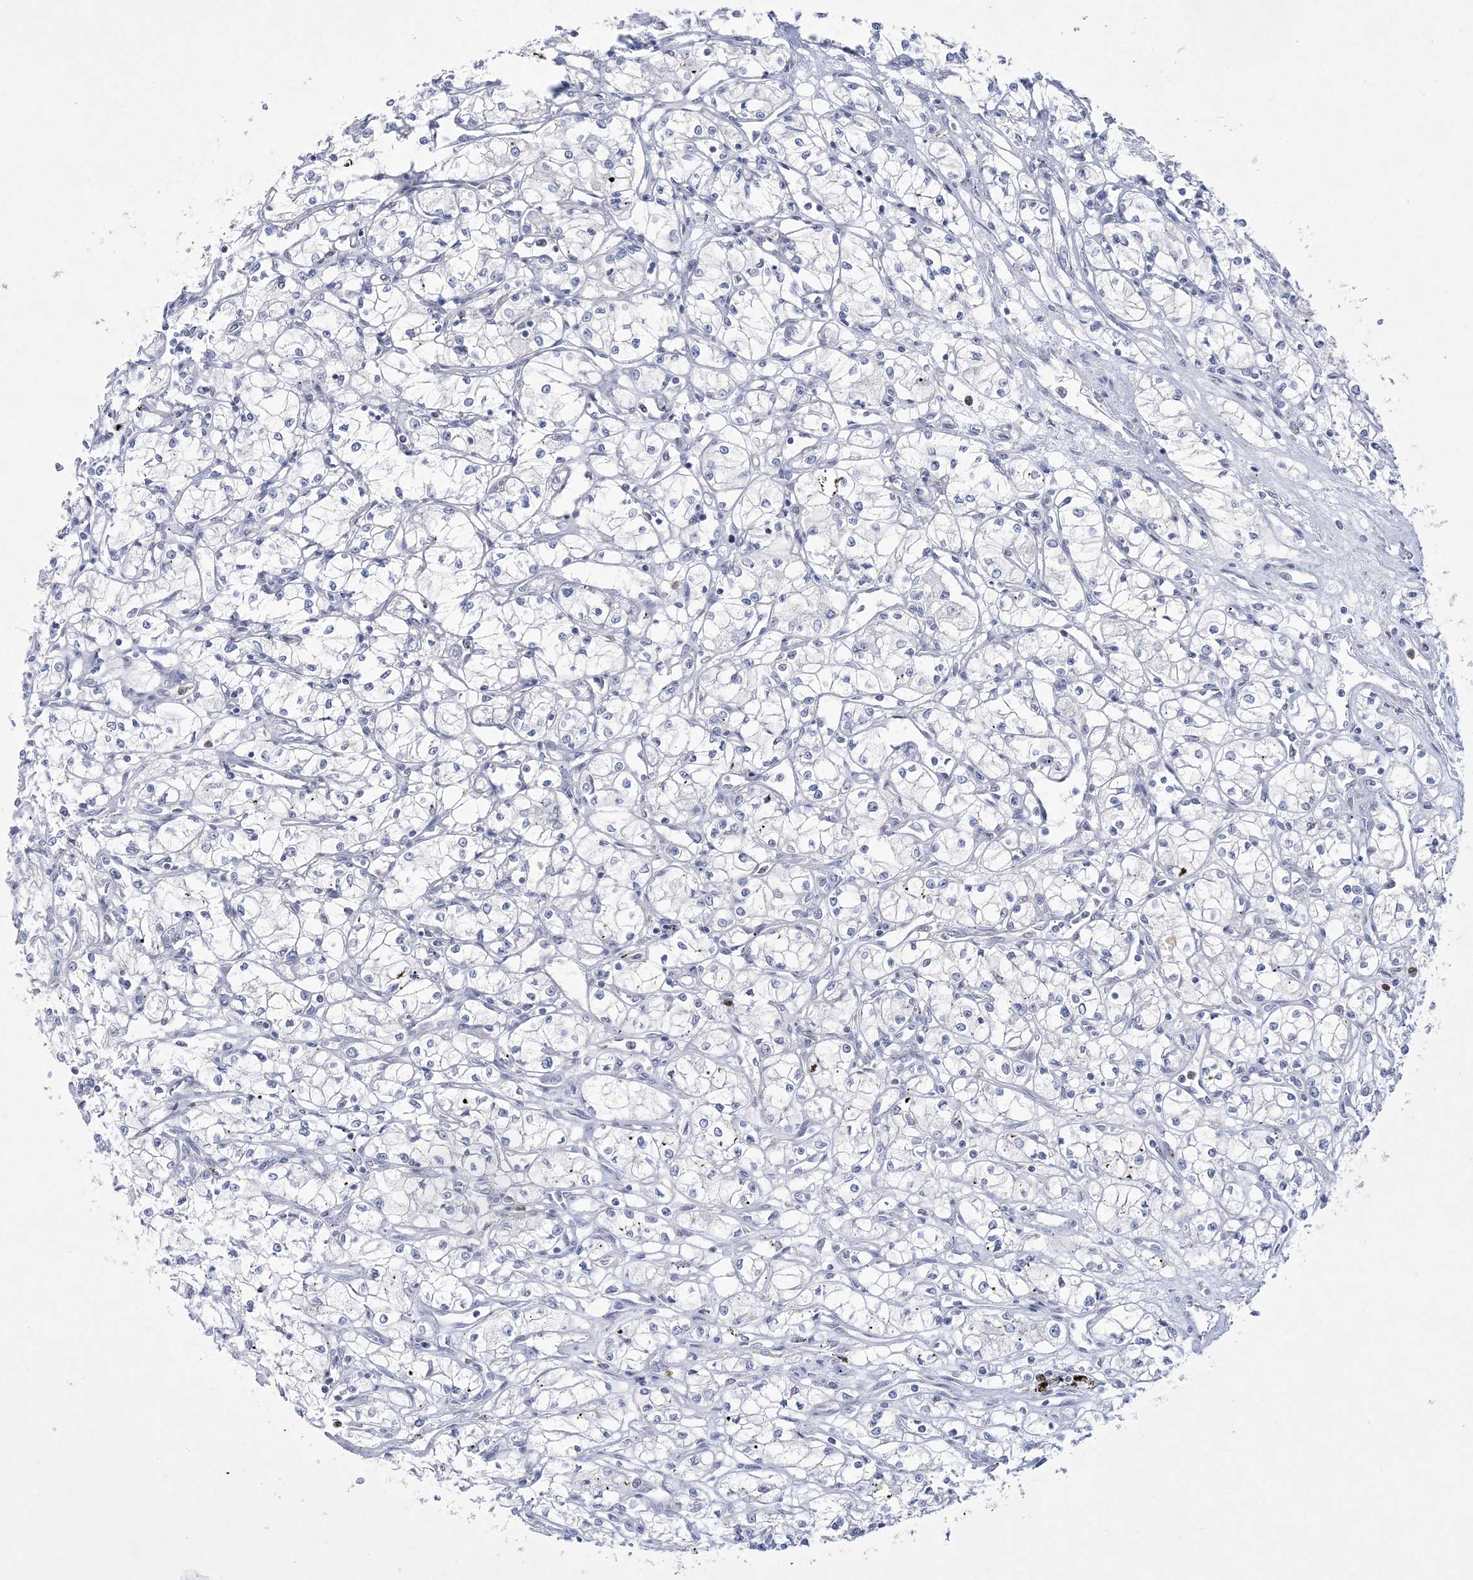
{"staining": {"intensity": "negative", "quantity": "none", "location": "none"}, "tissue": "renal cancer", "cell_type": "Tumor cells", "image_type": "cancer", "snomed": [{"axis": "morphology", "description": "Adenocarcinoma, NOS"}, {"axis": "topography", "description": "Kidney"}], "caption": "Tumor cells are negative for brown protein staining in renal cancer (adenocarcinoma).", "gene": "WDR27", "patient": {"sex": "male", "age": 59}}